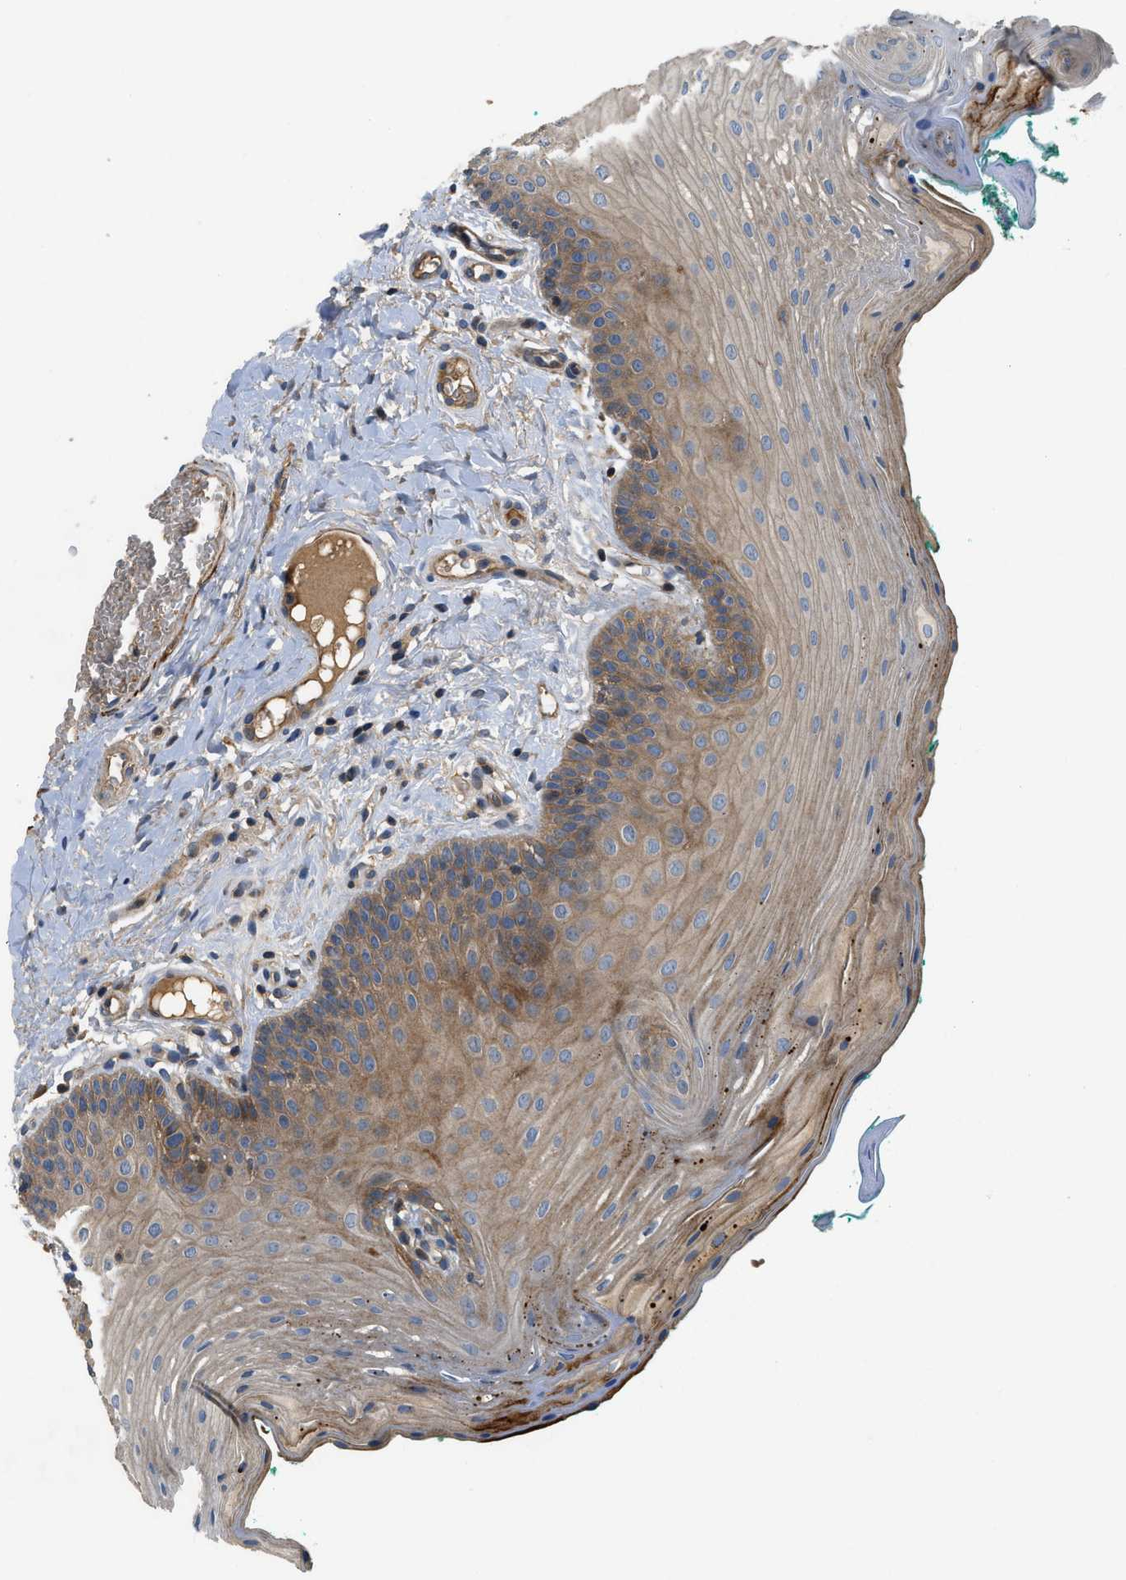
{"staining": {"intensity": "moderate", "quantity": "25%-75%", "location": "cytoplasmic/membranous"}, "tissue": "oral mucosa", "cell_type": "Squamous epithelial cells", "image_type": "normal", "snomed": [{"axis": "morphology", "description": "Normal tissue, NOS"}, {"axis": "topography", "description": "Oral tissue"}], "caption": "DAB immunohistochemical staining of normal oral mucosa displays moderate cytoplasmic/membranous protein staining in about 25%-75% of squamous epithelial cells. (DAB = brown stain, brightfield microscopy at high magnification).", "gene": "CNNM3", "patient": {"sex": "male", "age": 58}}